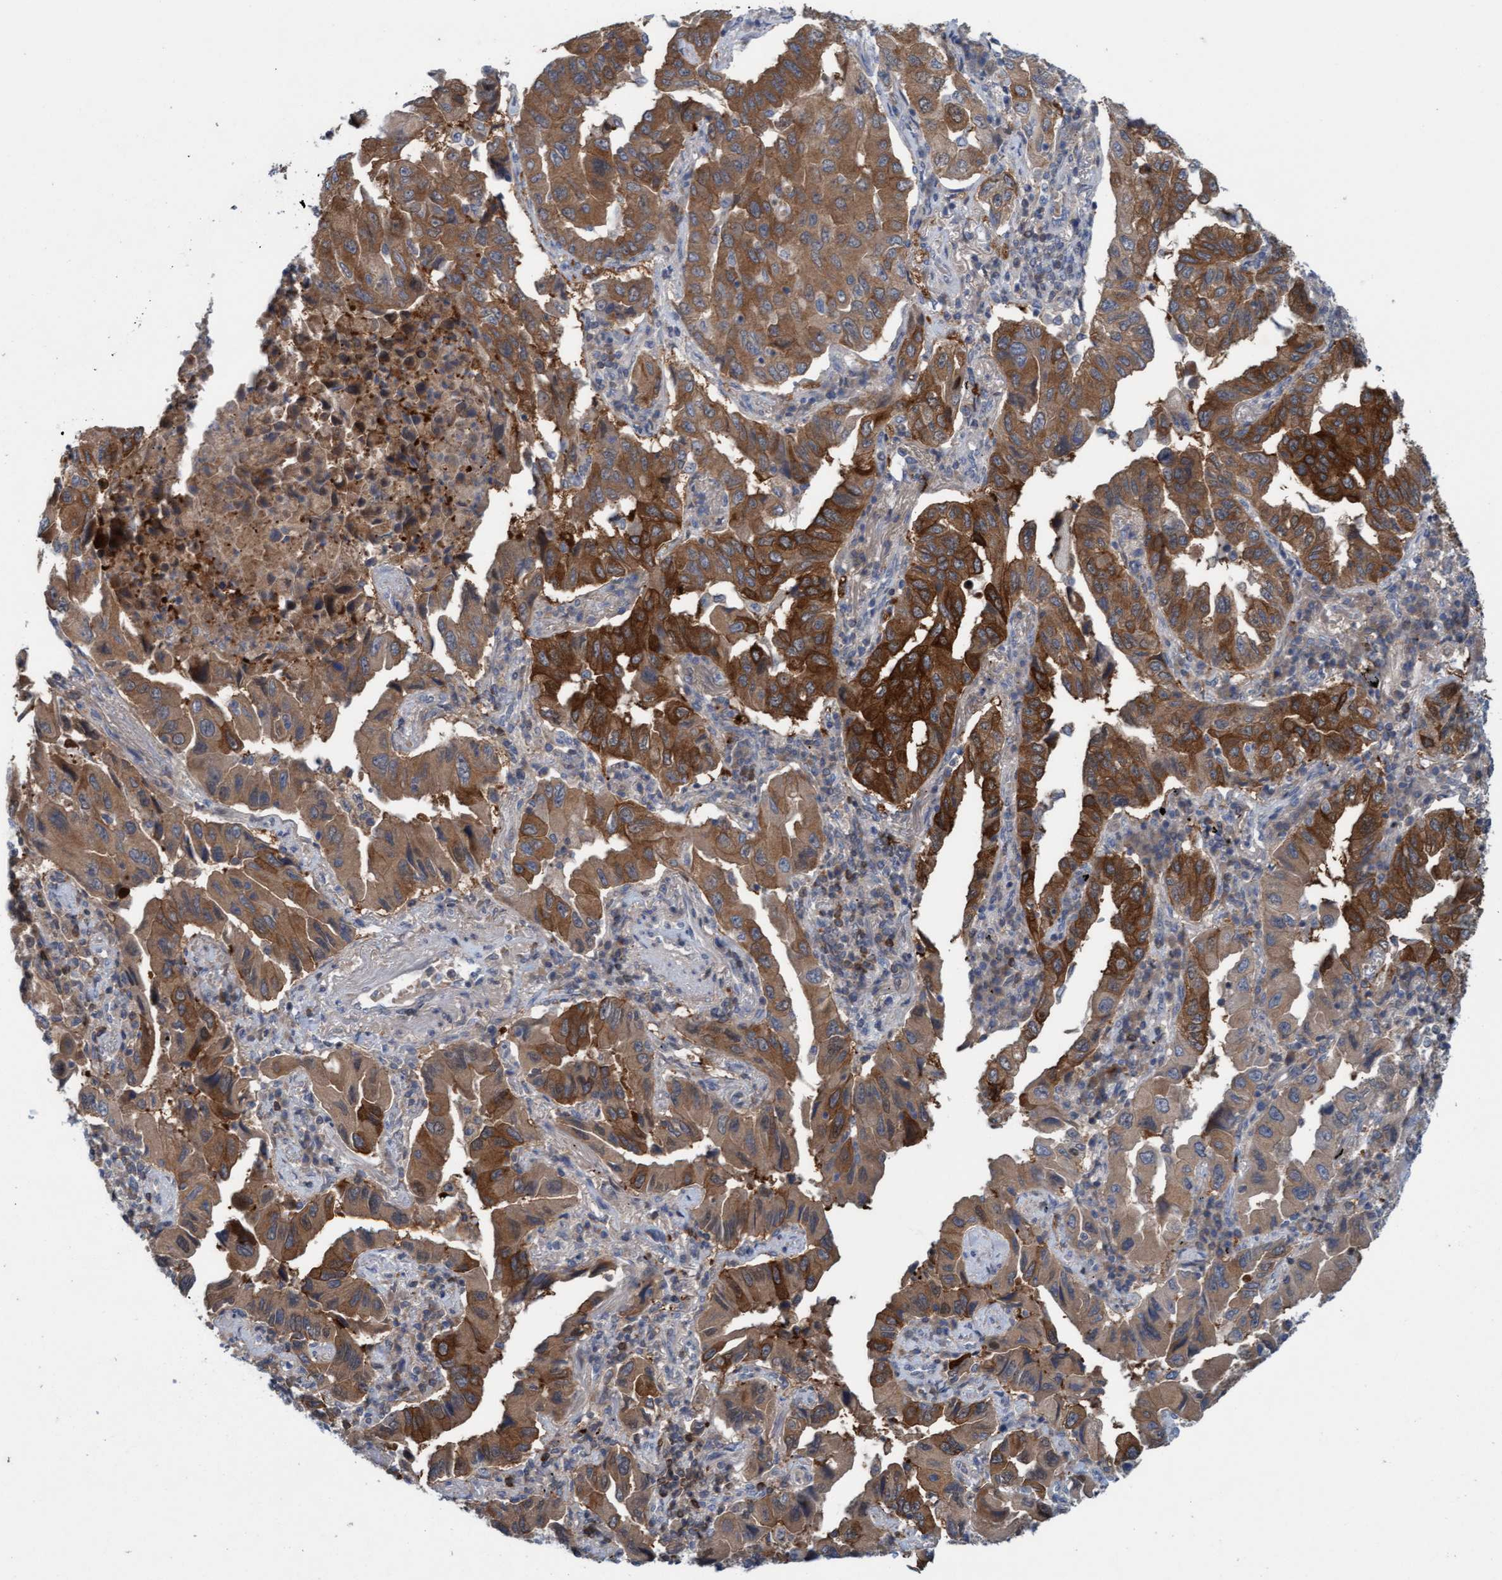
{"staining": {"intensity": "strong", "quantity": ">75%", "location": "cytoplasmic/membranous"}, "tissue": "lung cancer", "cell_type": "Tumor cells", "image_type": "cancer", "snomed": [{"axis": "morphology", "description": "Adenocarcinoma, NOS"}, {"axis": "topography", "description": "Lung"}], "caption": "Human lung cancer stained with a protein marker reveals strong staining in tumor cells.", "gene": "KLHL25", "patient": {"sex": "female", "age": 65}}